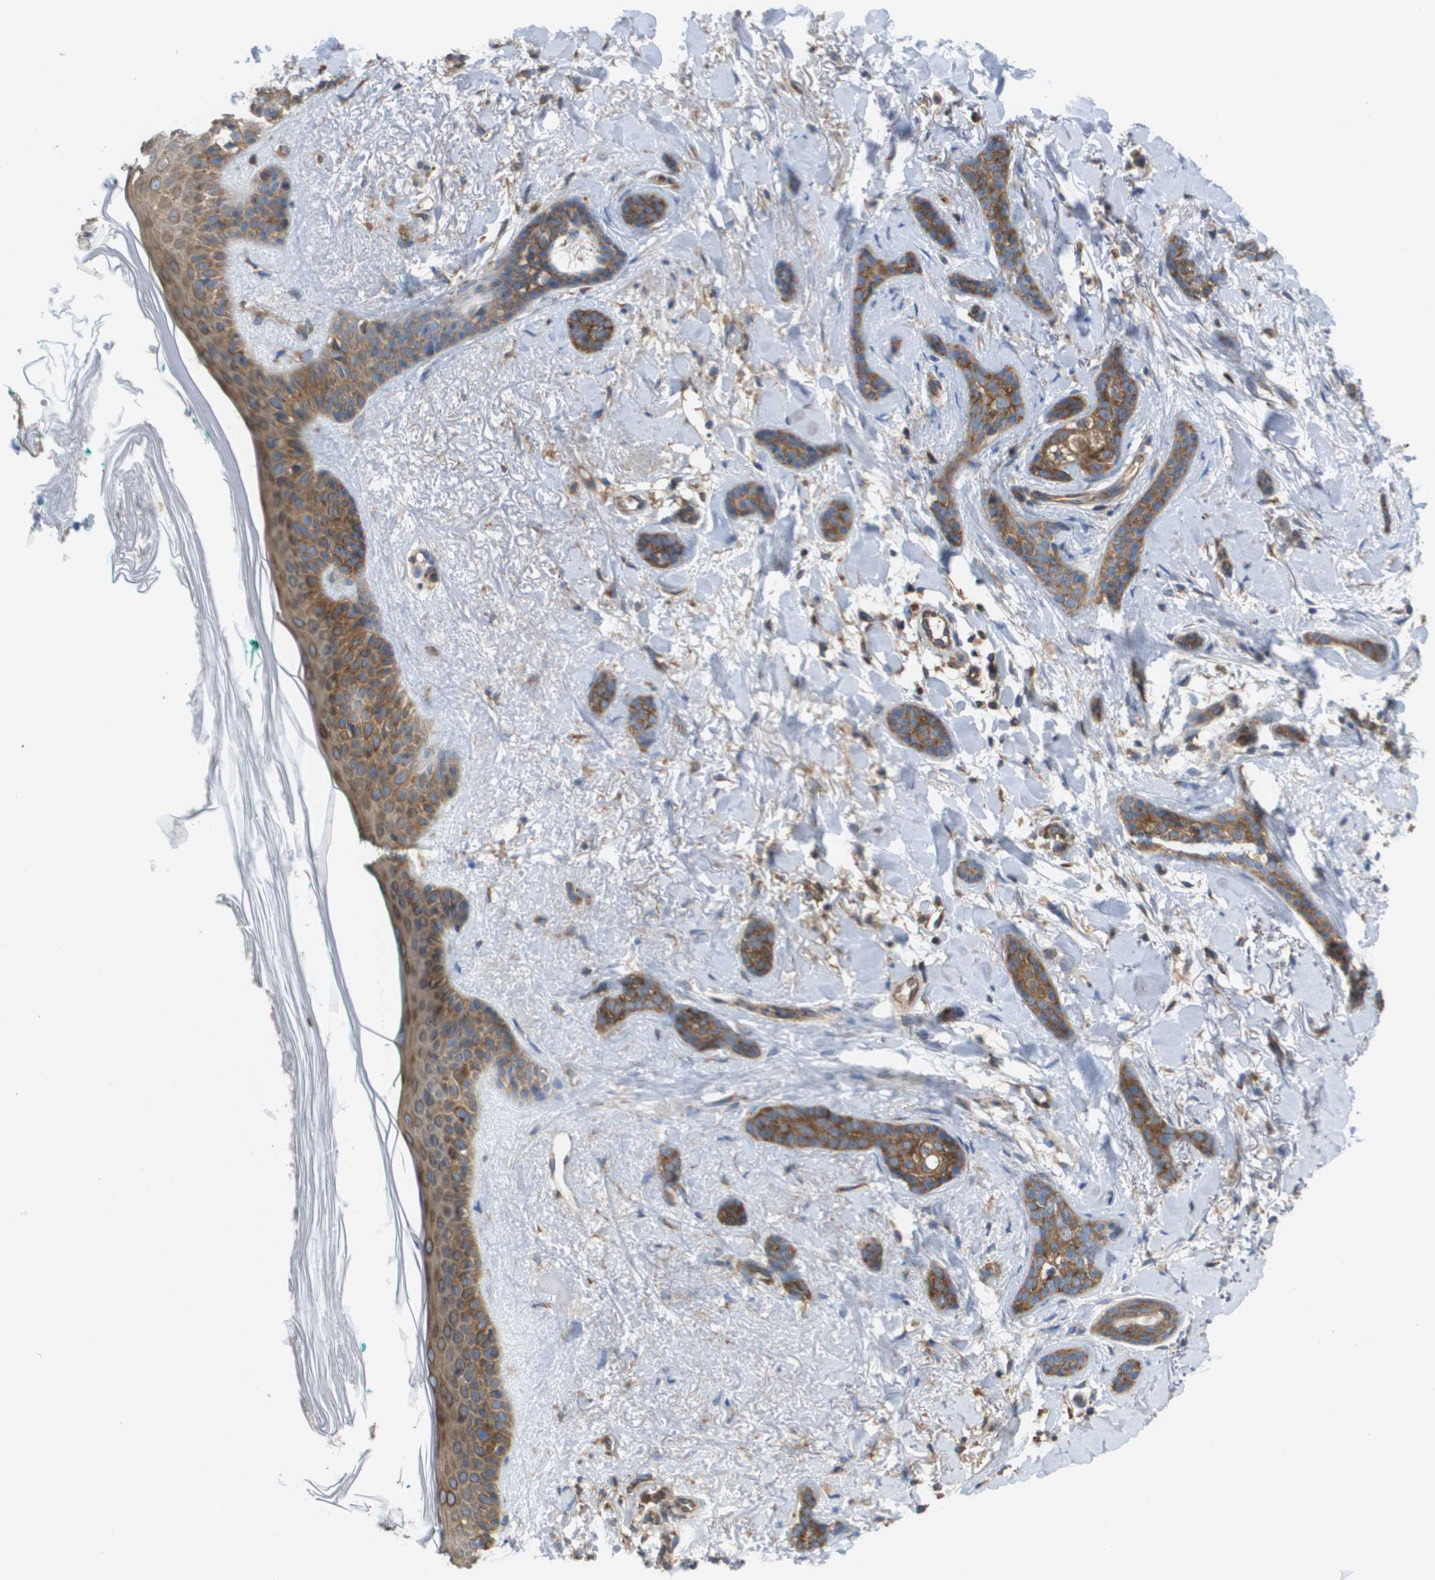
{"staining": {"intensity": "moderate", "quantity": ">75%", "location": "cytoplasmic/membranous"}, "tissue": "skin cancer", "cell_type": "Tumor cells", "image_type": "cancer", "snomed": [{"axis": "morphology", "description": "Basal cell carcinoma"}, {"axis": "morphology", "description": "Adnexal tumor, benign"}, {"axis": "topography", "description": "Skin"}], "caption": "Immunohistochemical staining of skin basal cell carcinoma demonstrates moderate cytoplasmic/membranous protein expression in about >75% of tumor cells.", "gene": "EIF4G2", "patient": {"sex": "female", "age": 42}}